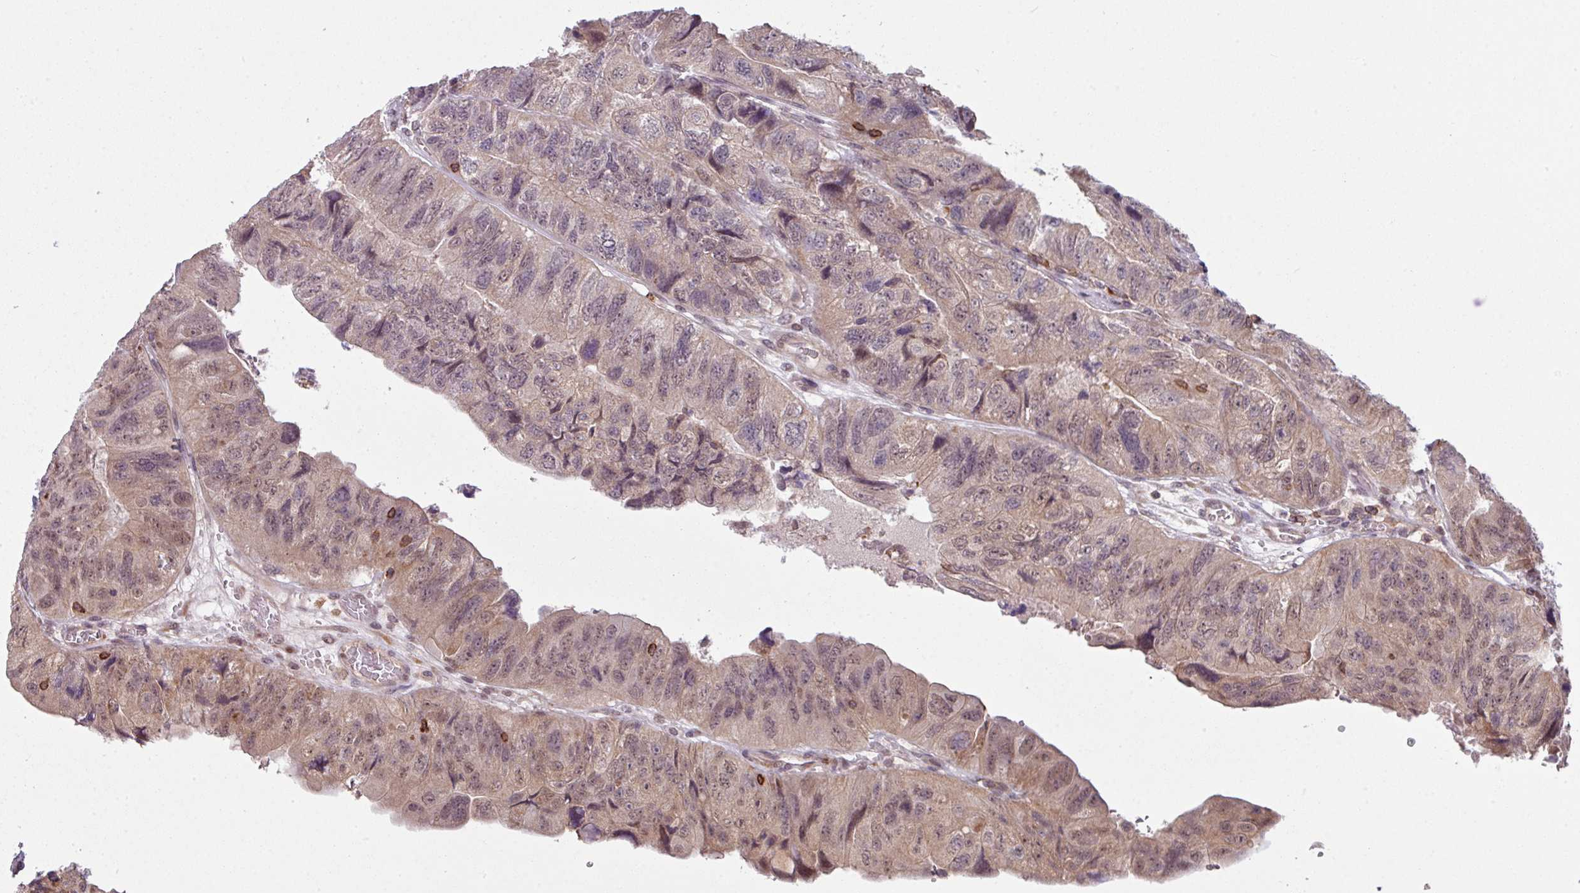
{"staining": {"intensity": "weak", "quantity": "<25%", "location": "cytoplasmic/membranous,nuclear"}, "tissue": "colorectal cancer", "cell_type": "Tumor cells", "image_type": "cancer", "snomed": [{"axis": "morphology", "description": "Adenocarcinoma, NOS"}, {"axis": "topography", "description": "Rectum"}], "caption": "Tumor cells show no significant positivity in colorectal adenocarcinoma.", "gene": "ZC2HC1C", "patient": {"sex": "male", "age": 63}}